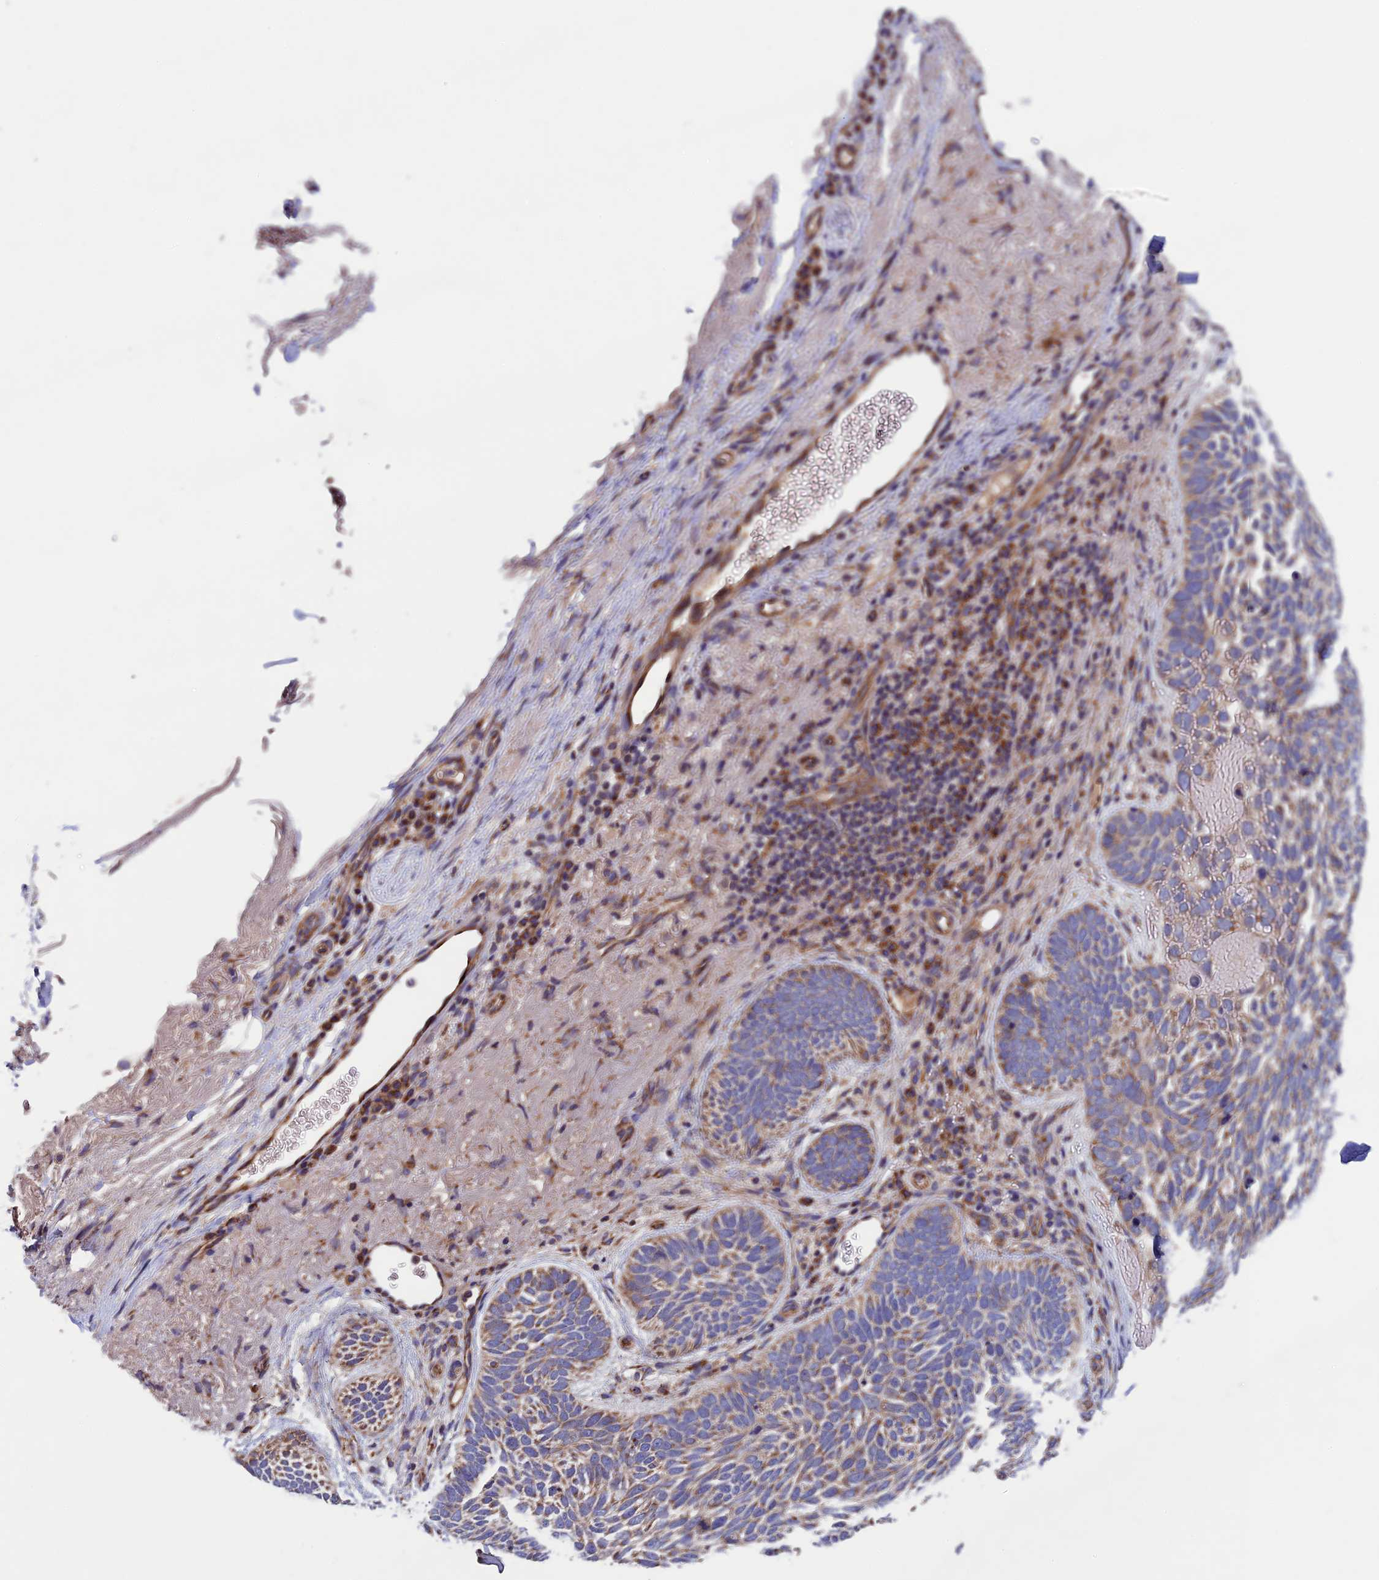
{"staining": {"intensity": "moderate", "quantity": "25%-75%", "location": "cytoplasmic/membranous"}, "tissue": "skin cancer", "cell_type": "Tumor cells", "image_type": "cancer", "snomed": [{"axis": "morphology", "description": "Basal cell carcinoma"}, {"axis": "topography", "description": "Skin"}], "caption": "This is an image of IHC staining of basal cell carcinoma (skin), which shows moderate positivity in the cytoplasmic/membranous of tumor cells.", "gene": "RNF17", "patient": {"sex": "female", "age": 85}}